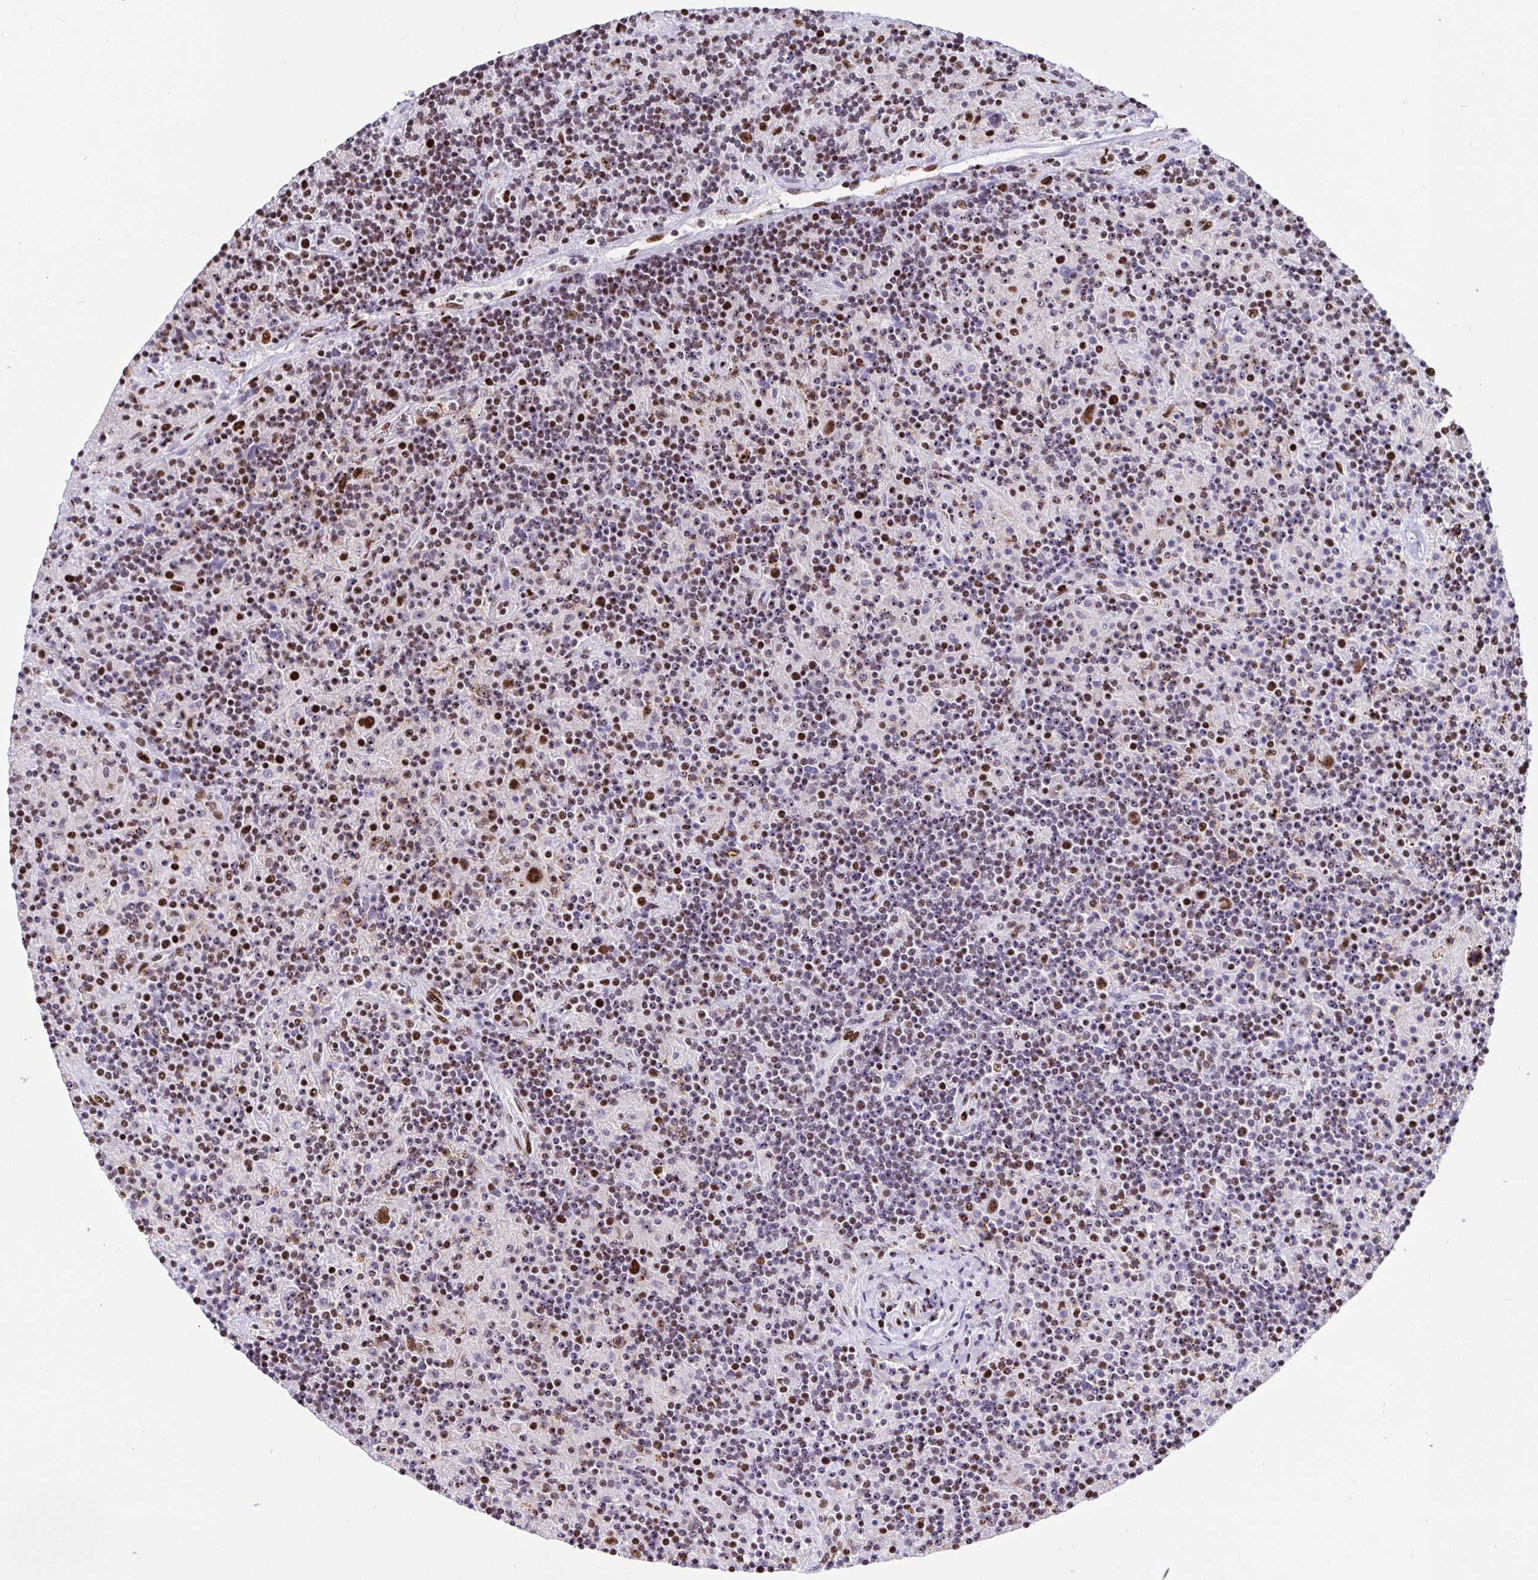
{"staining": {"intensity": "strong", "quantity": ">75%", "location": "nuclear"}, "tissue": "lymphoma", "cell_type": "Tumor cells", "image_type": "cancer", "snomed": [{"axis": "morphology", "description": "Hodgkin's disease, NOS"}, {"axis": "topography", "description": "Lymph node"}], "caption": "Protein staining demonstrates strong nuclear staining in approximately >75% of tumor cells in Hodgkin's disease. (DAB IHC, brown staining for protein, blue staining for nuclei).", "gene": "SETD5", "patient": {"sex": "male", "age": 70}}